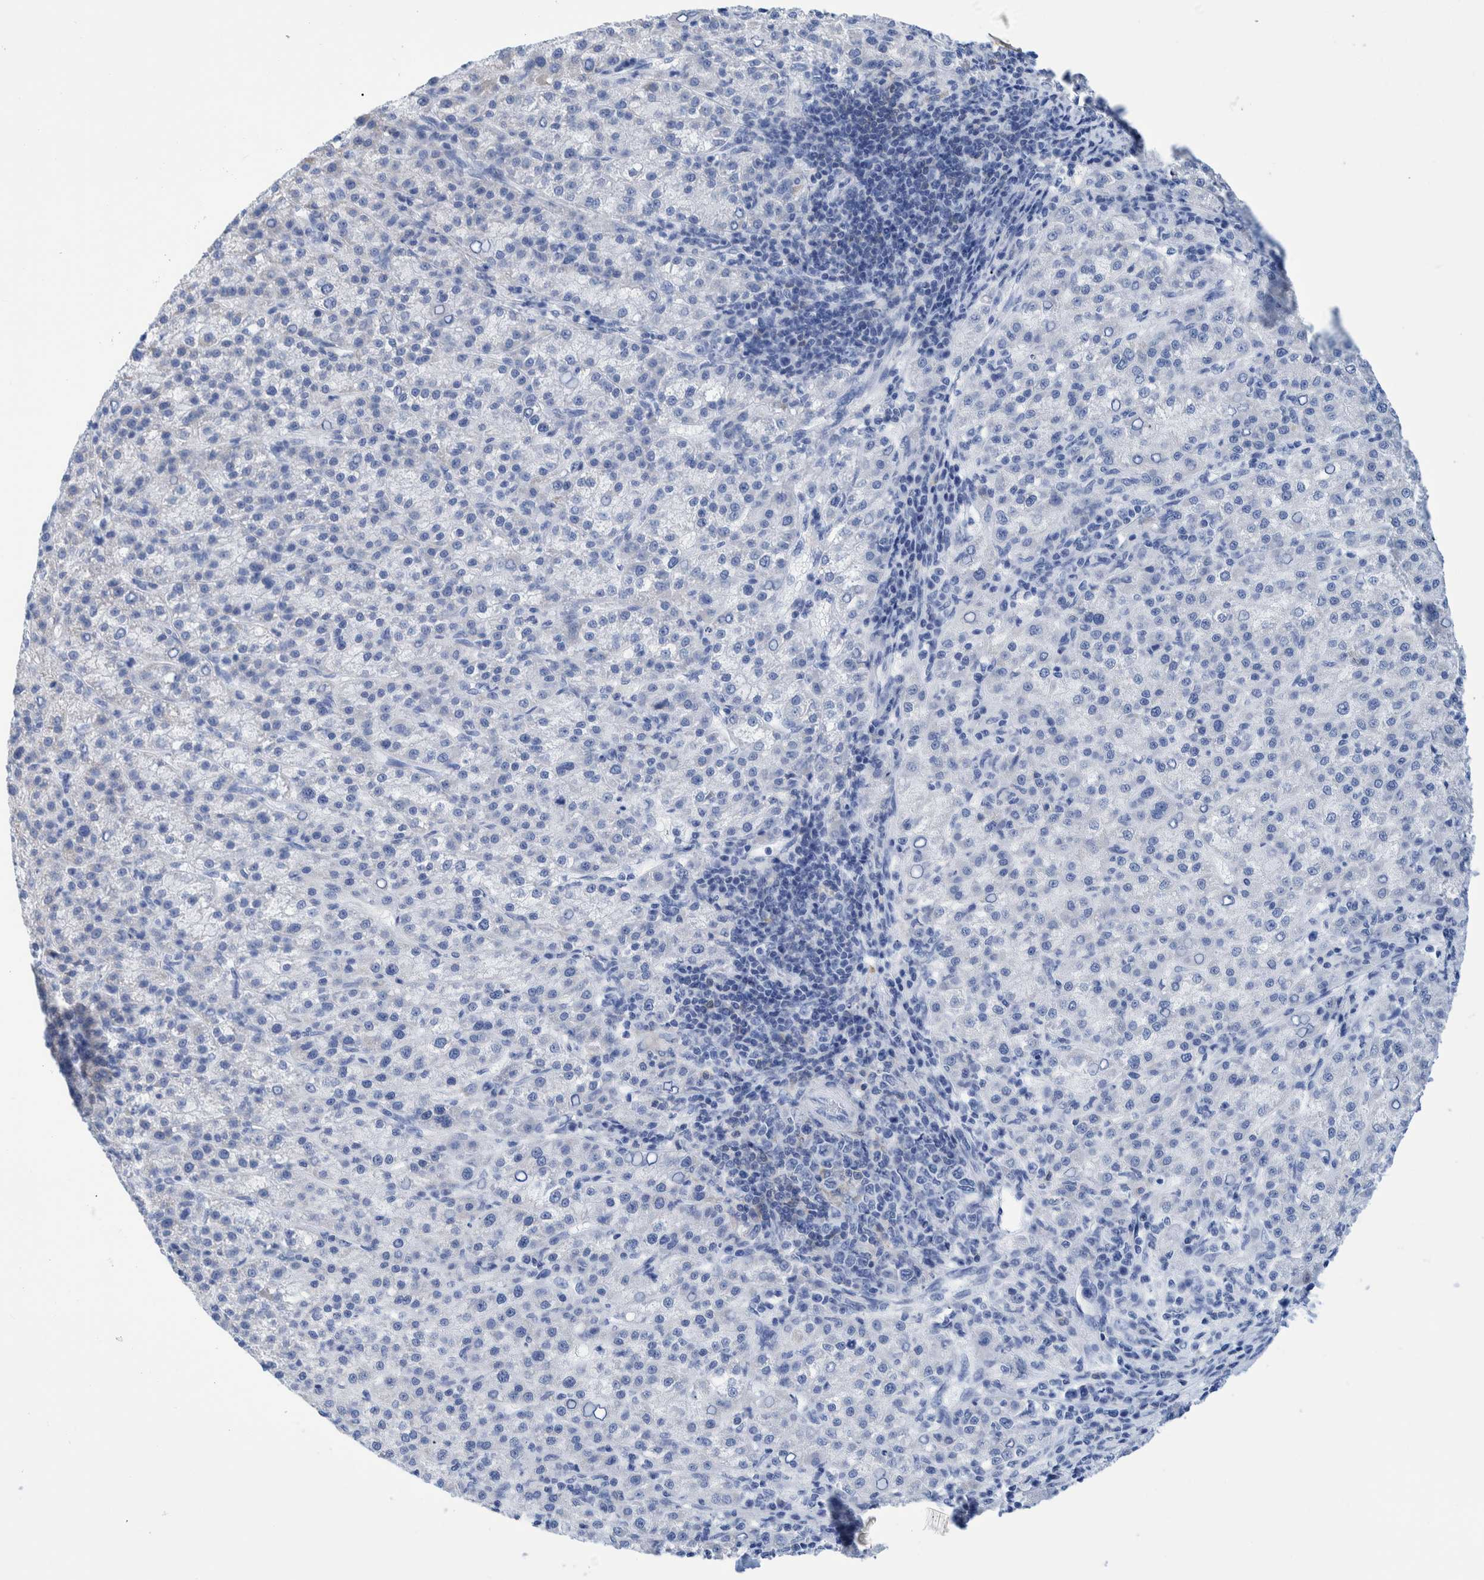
{"staining": {"intensity": "negative", "quantity": "none", "location": "none"}, "tissue": "liver cancer", "cell_type": "Tumor cells", "image_type": "cancer", "snomed": [{"axis": "morphology", "description": "Carcinoma, Hepatocellular, NOS"}, {"axis": "topography", "description": "Liver"}], "caption": "This image is of hepatocellular carcinoma (liver) stained with immunohistochemistry to label a protein in brown with the nuclei are counter-stained blue. There is no staining in tumor cells. (Brightfield microscopy of DAB immunohistochemistry at high magnification).", "gene": "KRT14", "patient": {"sex": "female", "age": 58}}